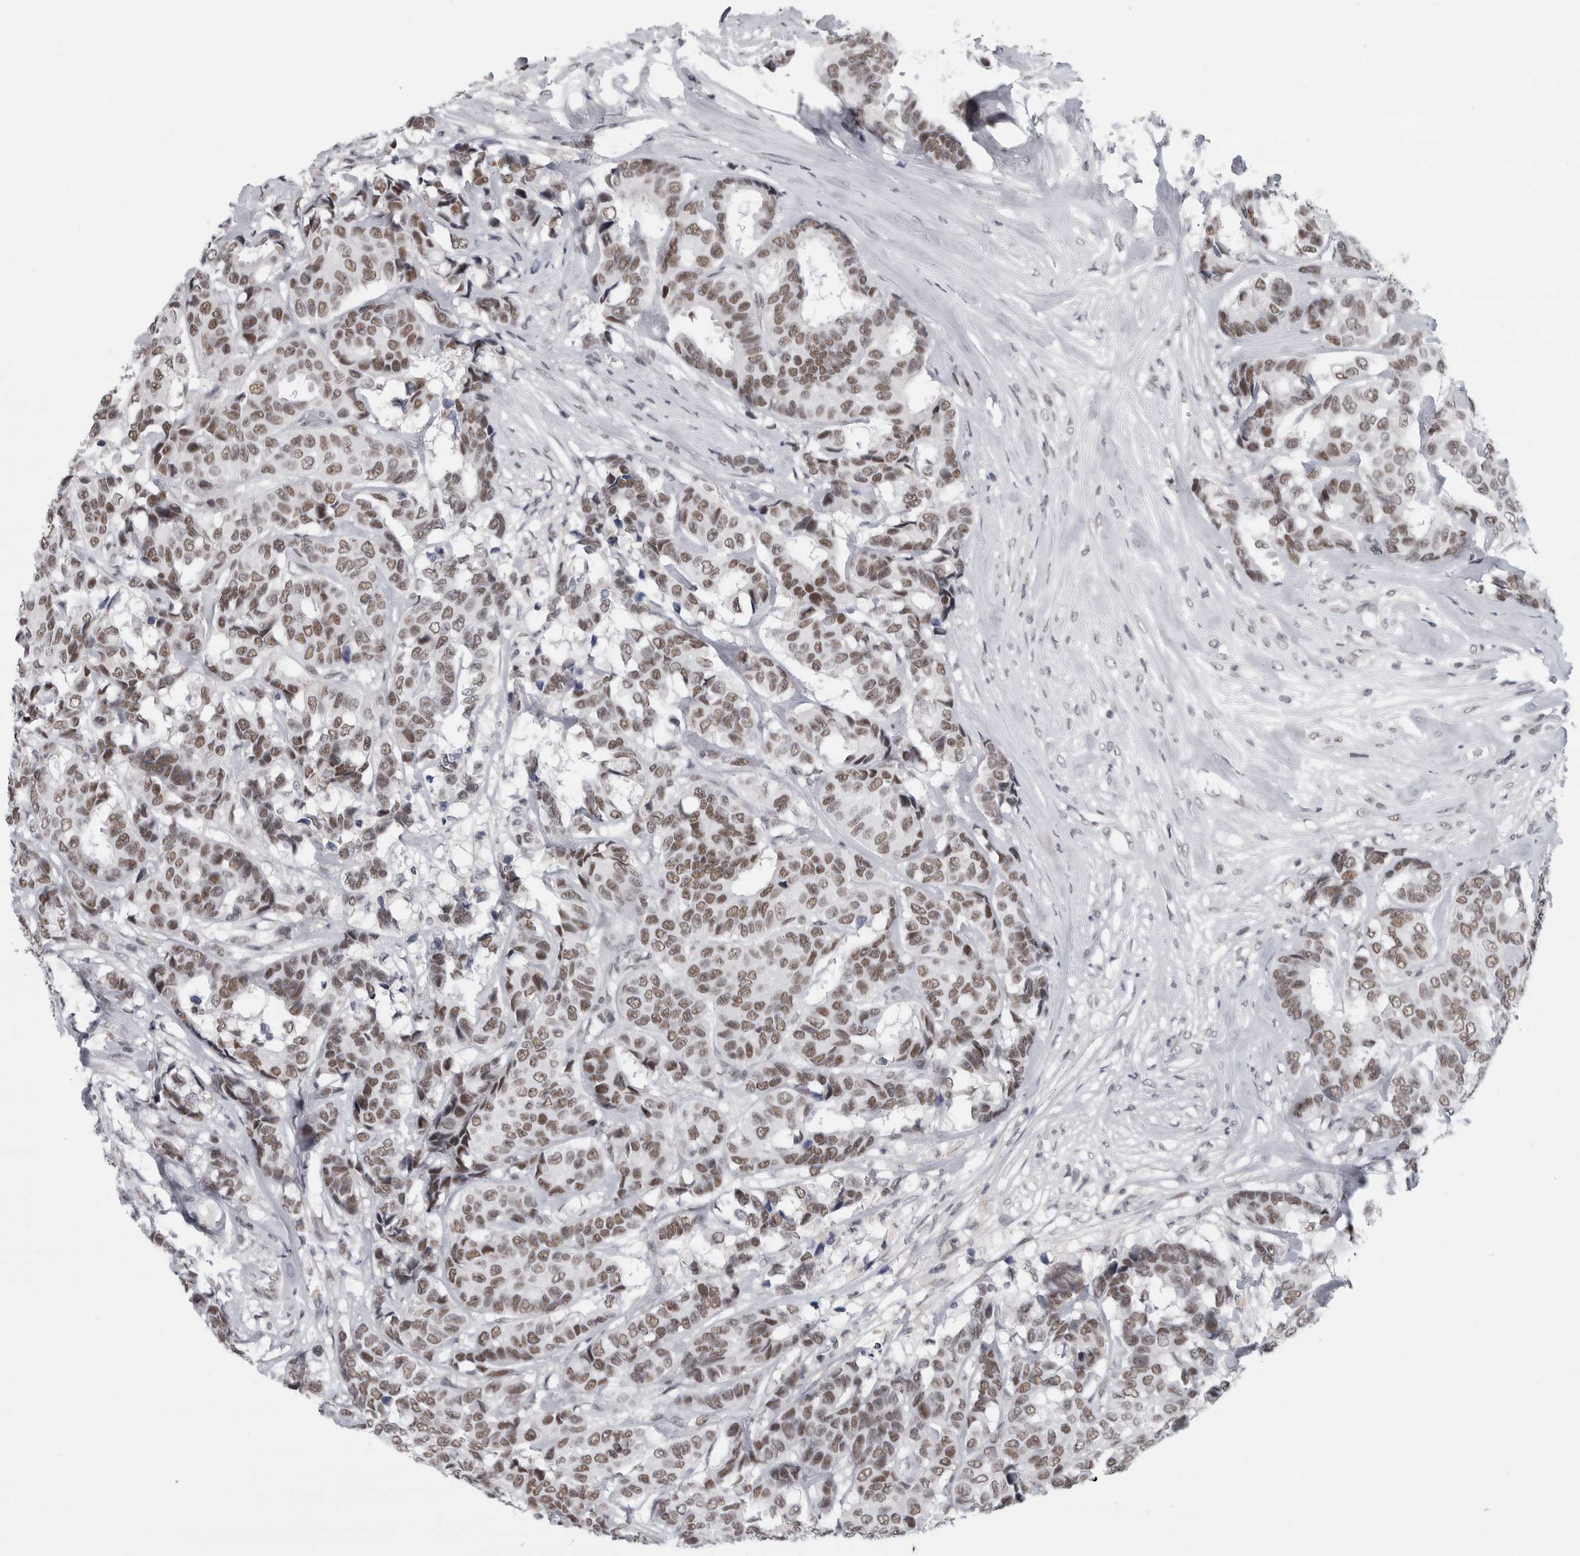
{"staining": {"intensity": "moderate", "quantity": ">75%", "location": "nuclear"}, "tissue": "breast cancer", "cell_type": "Tumor cells", "image_type": "cancer", "snomed": [{"axis": "morphology", "description": "Duct carcinoma"}, {"axis": "topography", "description": "Breast"}], "caption": "Immunohistochemistry staining of breast invasive ductal carcinoma, which exhibits medium levels of moderate nuclear staining in about >75% of tumor cells indicating moderate nuclear protein positivity. The staining was performed using DAB (brown) for protein detection and nuclei were counterstained in hematoxylin (blue).", "gene": "ARID4B", "patient": {"sex": "female", "age": 87}}